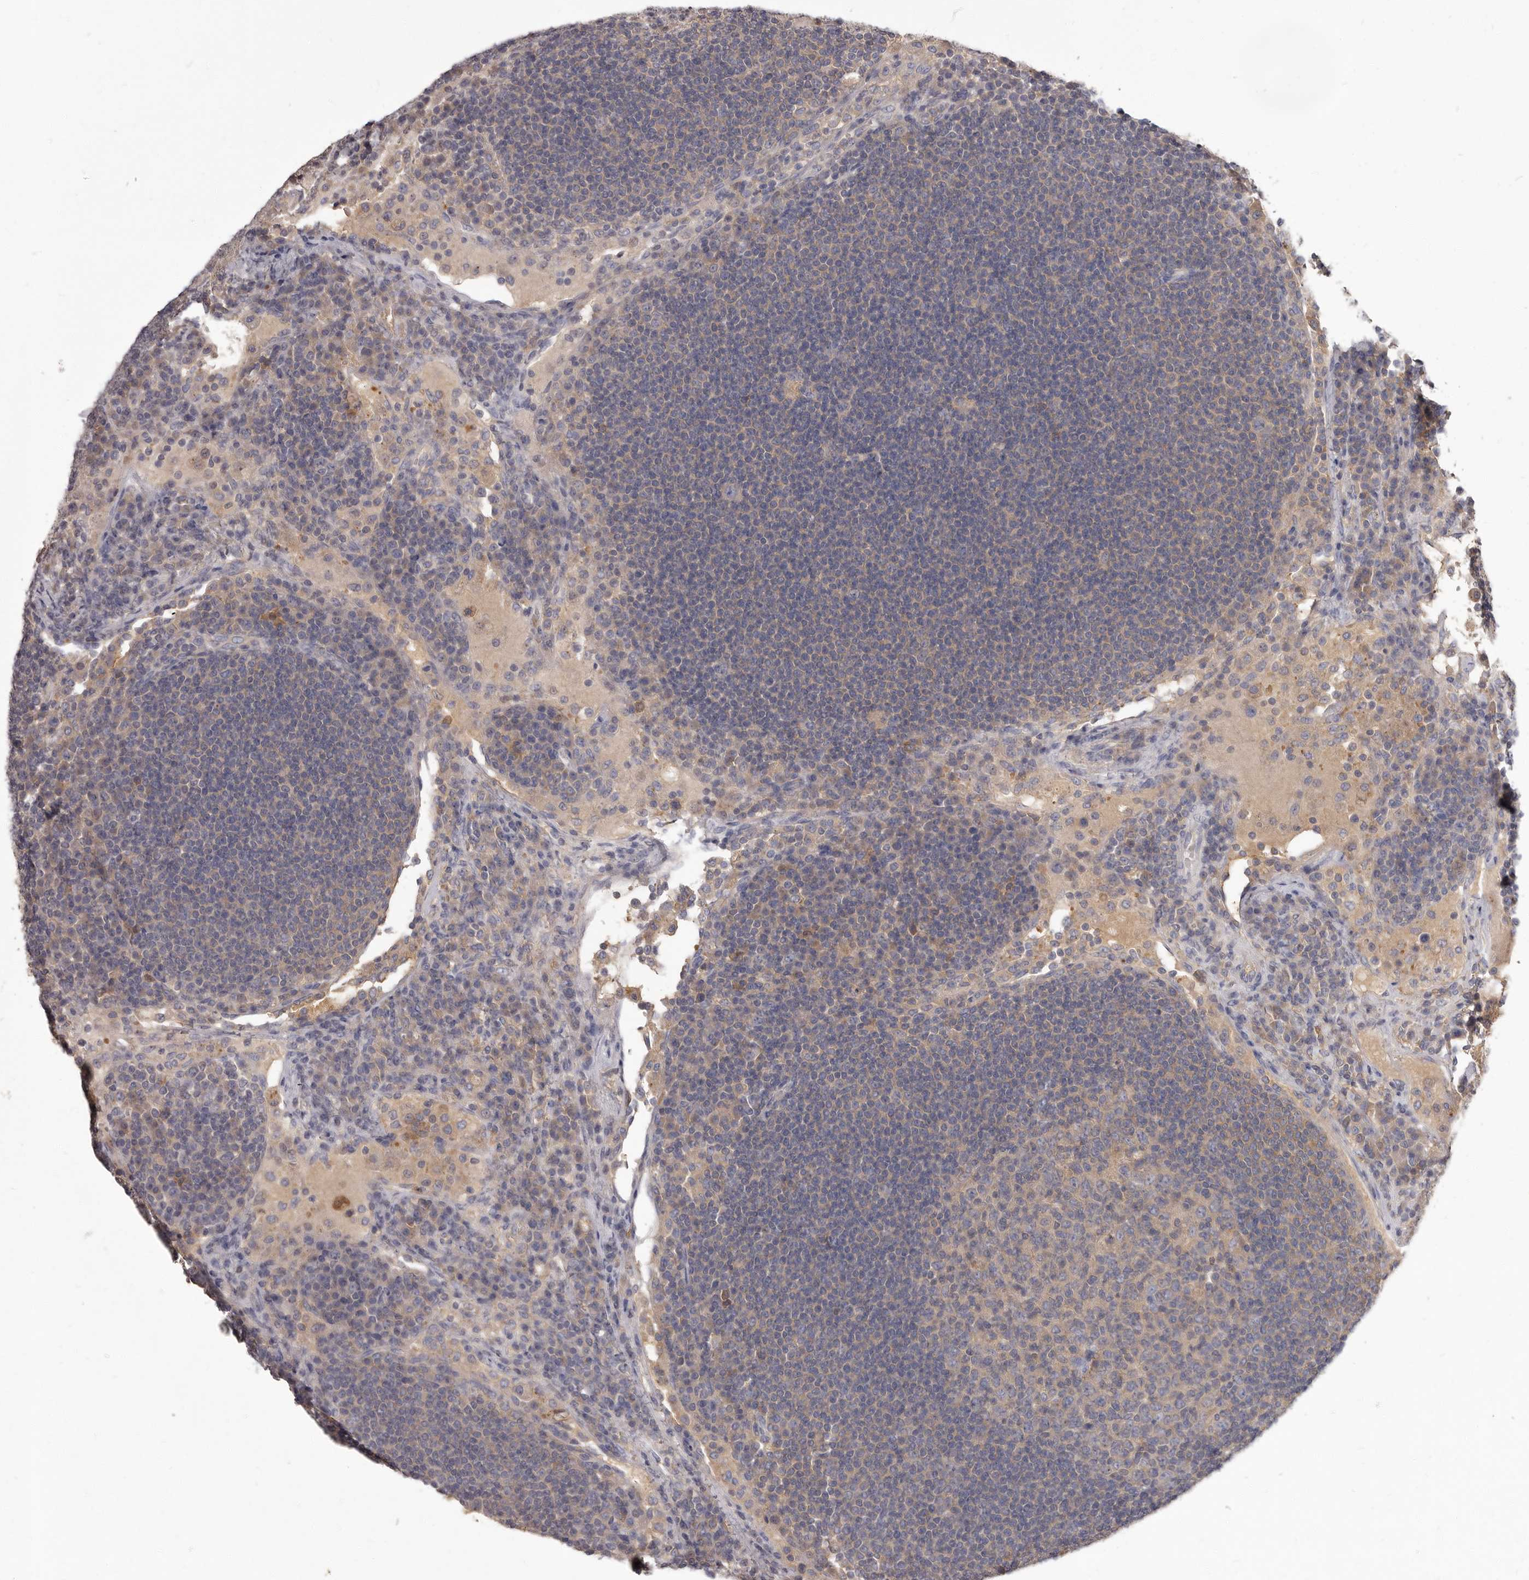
{"staining": {"intensity": "weak", "quantity": "<25%", "location": "cytoplasmic/membranous"}, "tissue": "lymph node", "cell_type": "Germinal center cells", "image_type": "normal", "snomed": [{"axis": "morphology", "description": "Normal tissue, NOS"}, {"axis": "topography", "description": "Lymph node"}], "caption": "Immunohistochemistry (IHC) of normal lymph node shows no expression in germinal center cells.", "gene": "APEH", "patient": {"sex": "female", "age": 53}}